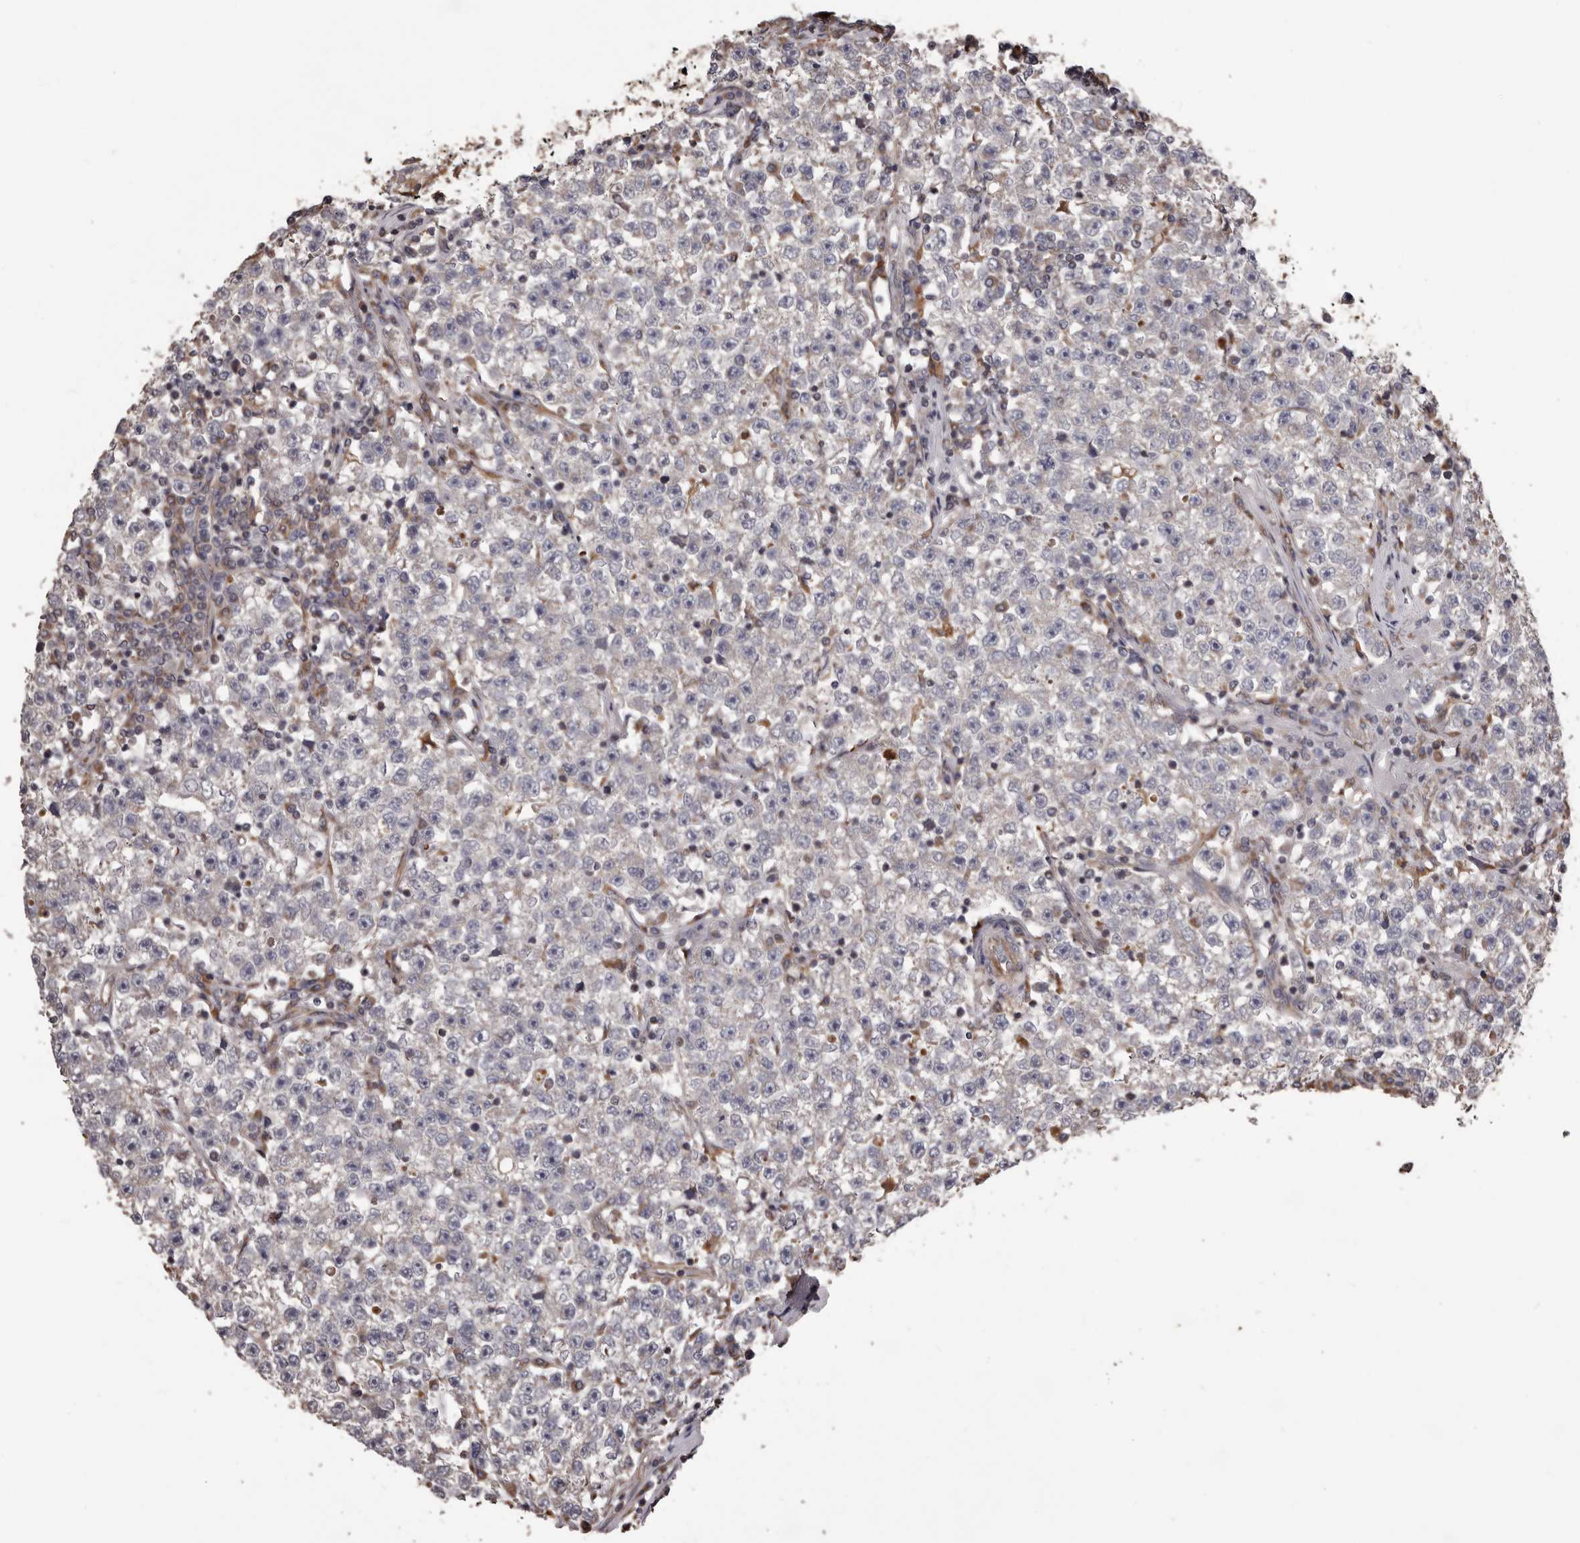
{"staining": {"intensity": "negative", "quantity": "none", "location": "none"}, "tissue": "testis cancer", "cell_type": "Tumor cells", "image_type": "cancer", "snomed": [{"axis": "morphology", "description": "Seminoma, NOS"}, {"axis": "topography", "description": "Testis"}], "caption": "Histopathology image shows no protein positivity in tumor cells of testis cancer (seminoma) tissue.", "gene": "CEP104", "patient": {"sex": "male", "age": 22}}